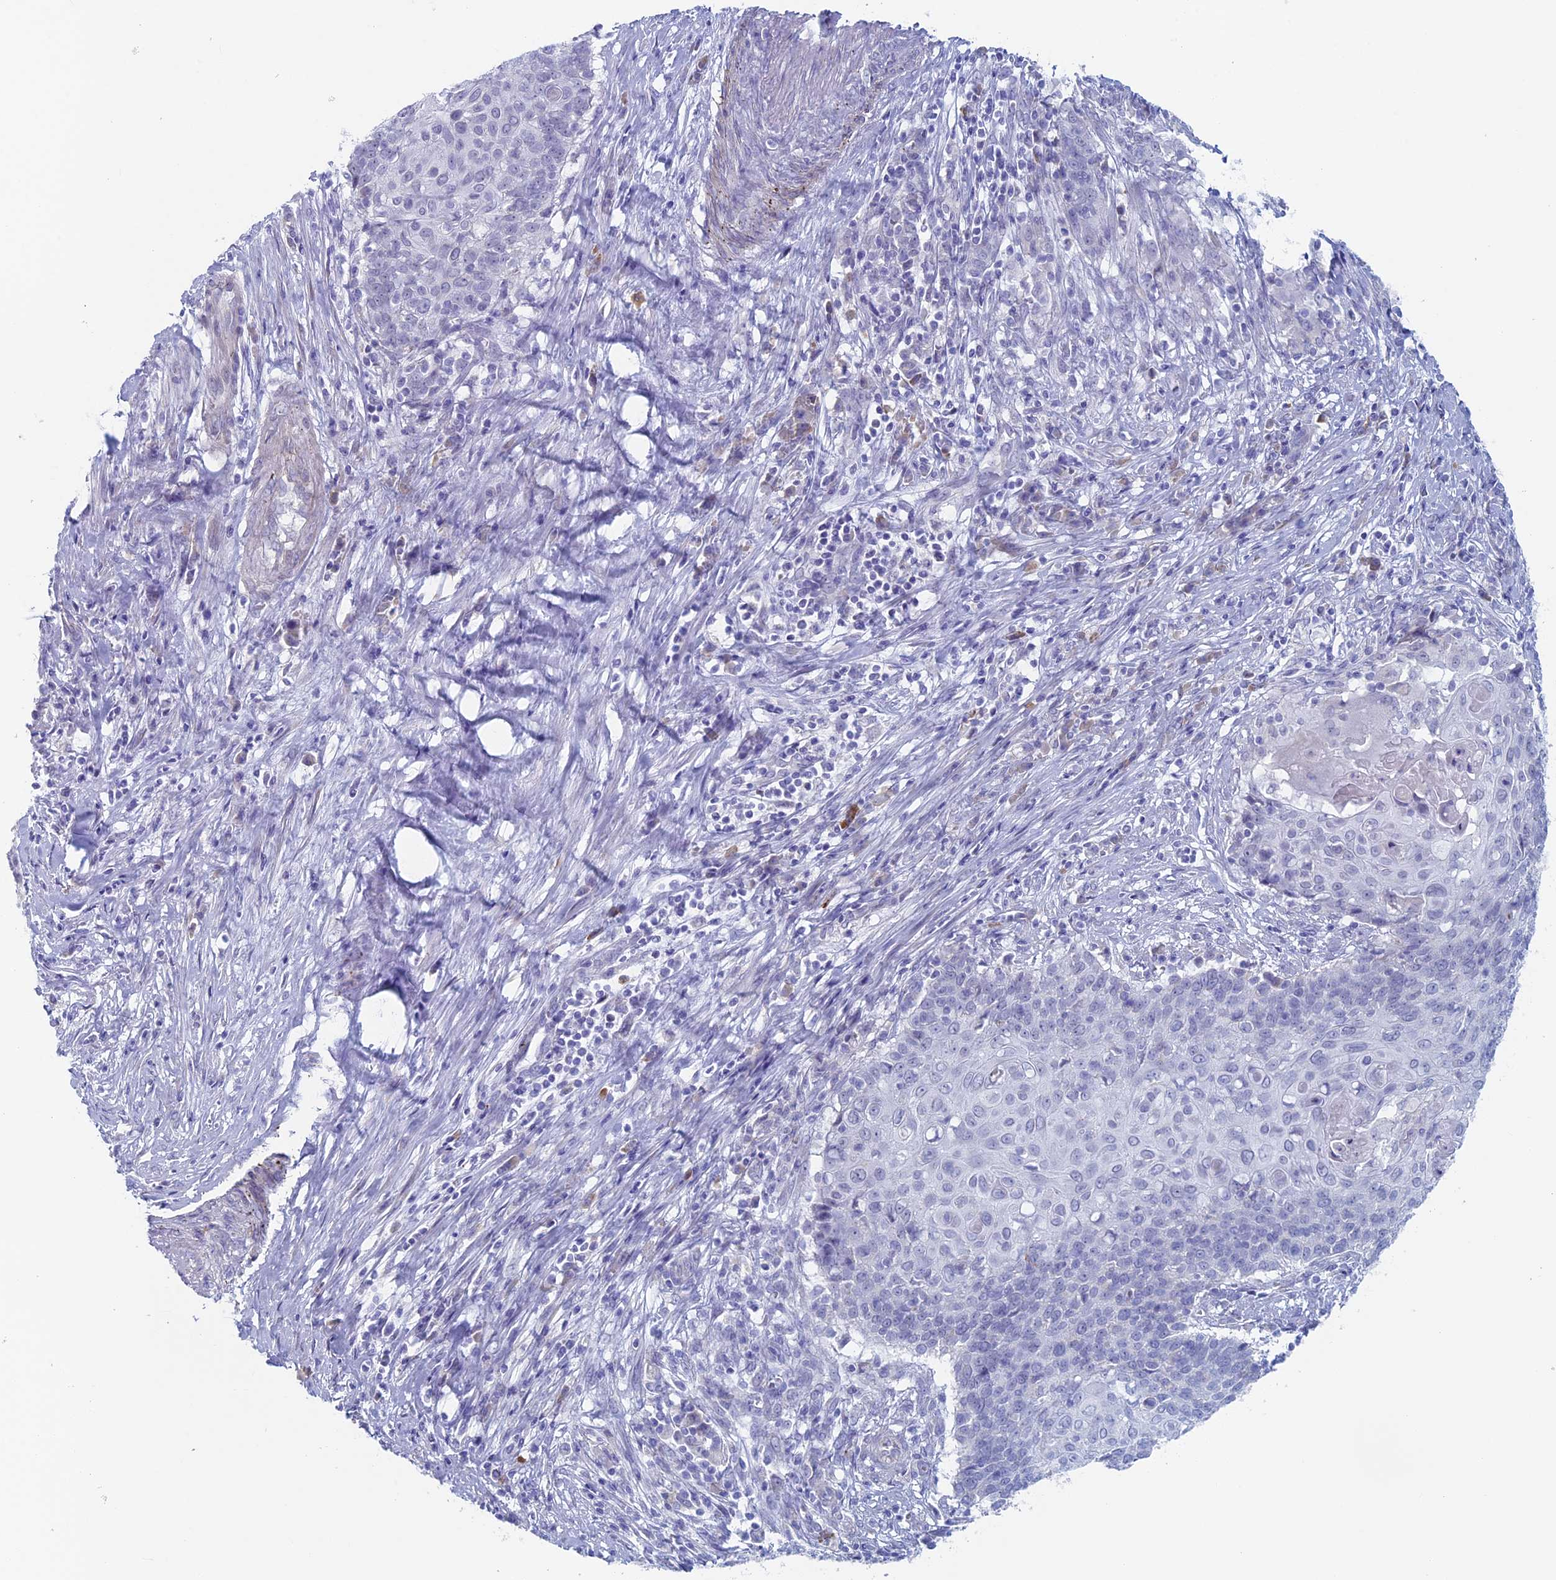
{"staining": {"intensity": "negative", "quantity": "none", "location": "none"}, "tissue": "cervical cancer", "cell_type": "Tumor cells", "image_type": "cancer", "snomed": [{"axis": "morphology", "description": "Squamous cell carcinoma, NOS"}, {"axis": "topography", "description": "Cervix"}], "caption": "Human squamous cell carcinoma (cervical) stained for a protein using IHC displays no positivity in tumor cells.", "gene": "MAGEB6", "patient": {"sex": "female", "age": 39}}